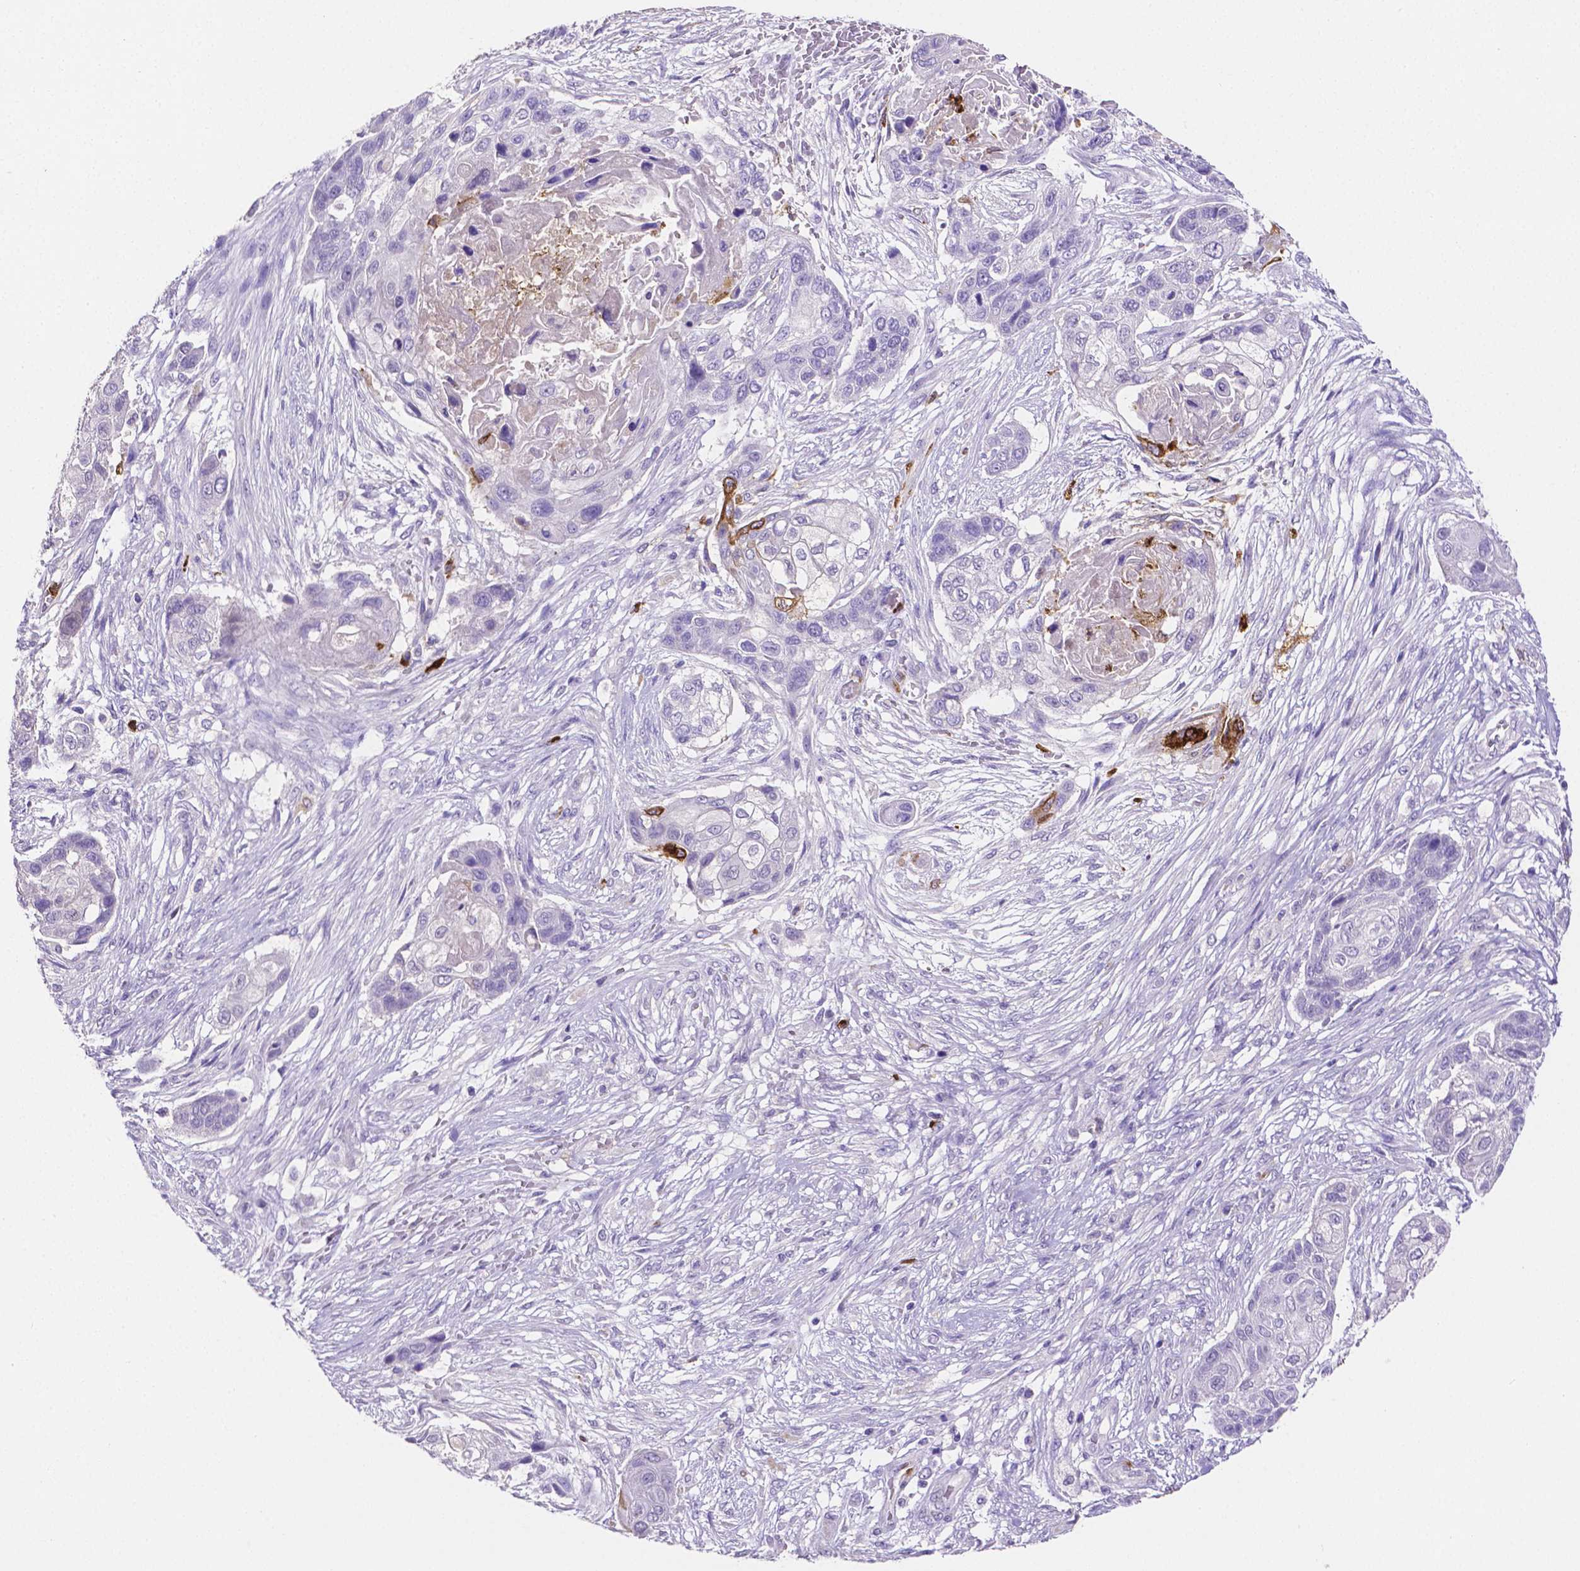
{"staining": {"intensity": "negative", "quantity": "none", "location": "none"}, "tissue": "lung cancer", "cell_type": "Tumor cells", "image_type": "cancer", "snomed": [{"axis": "morphology", "description": "Squamous cell carcinoma, NOS"}, {"axis": "topography", "description": "Lung"}], "caption": "Tumor cells show no significant protein positivity in lung cancer.", "gene": "MMP9", "patient": {"sex": "male", "age": 69}}